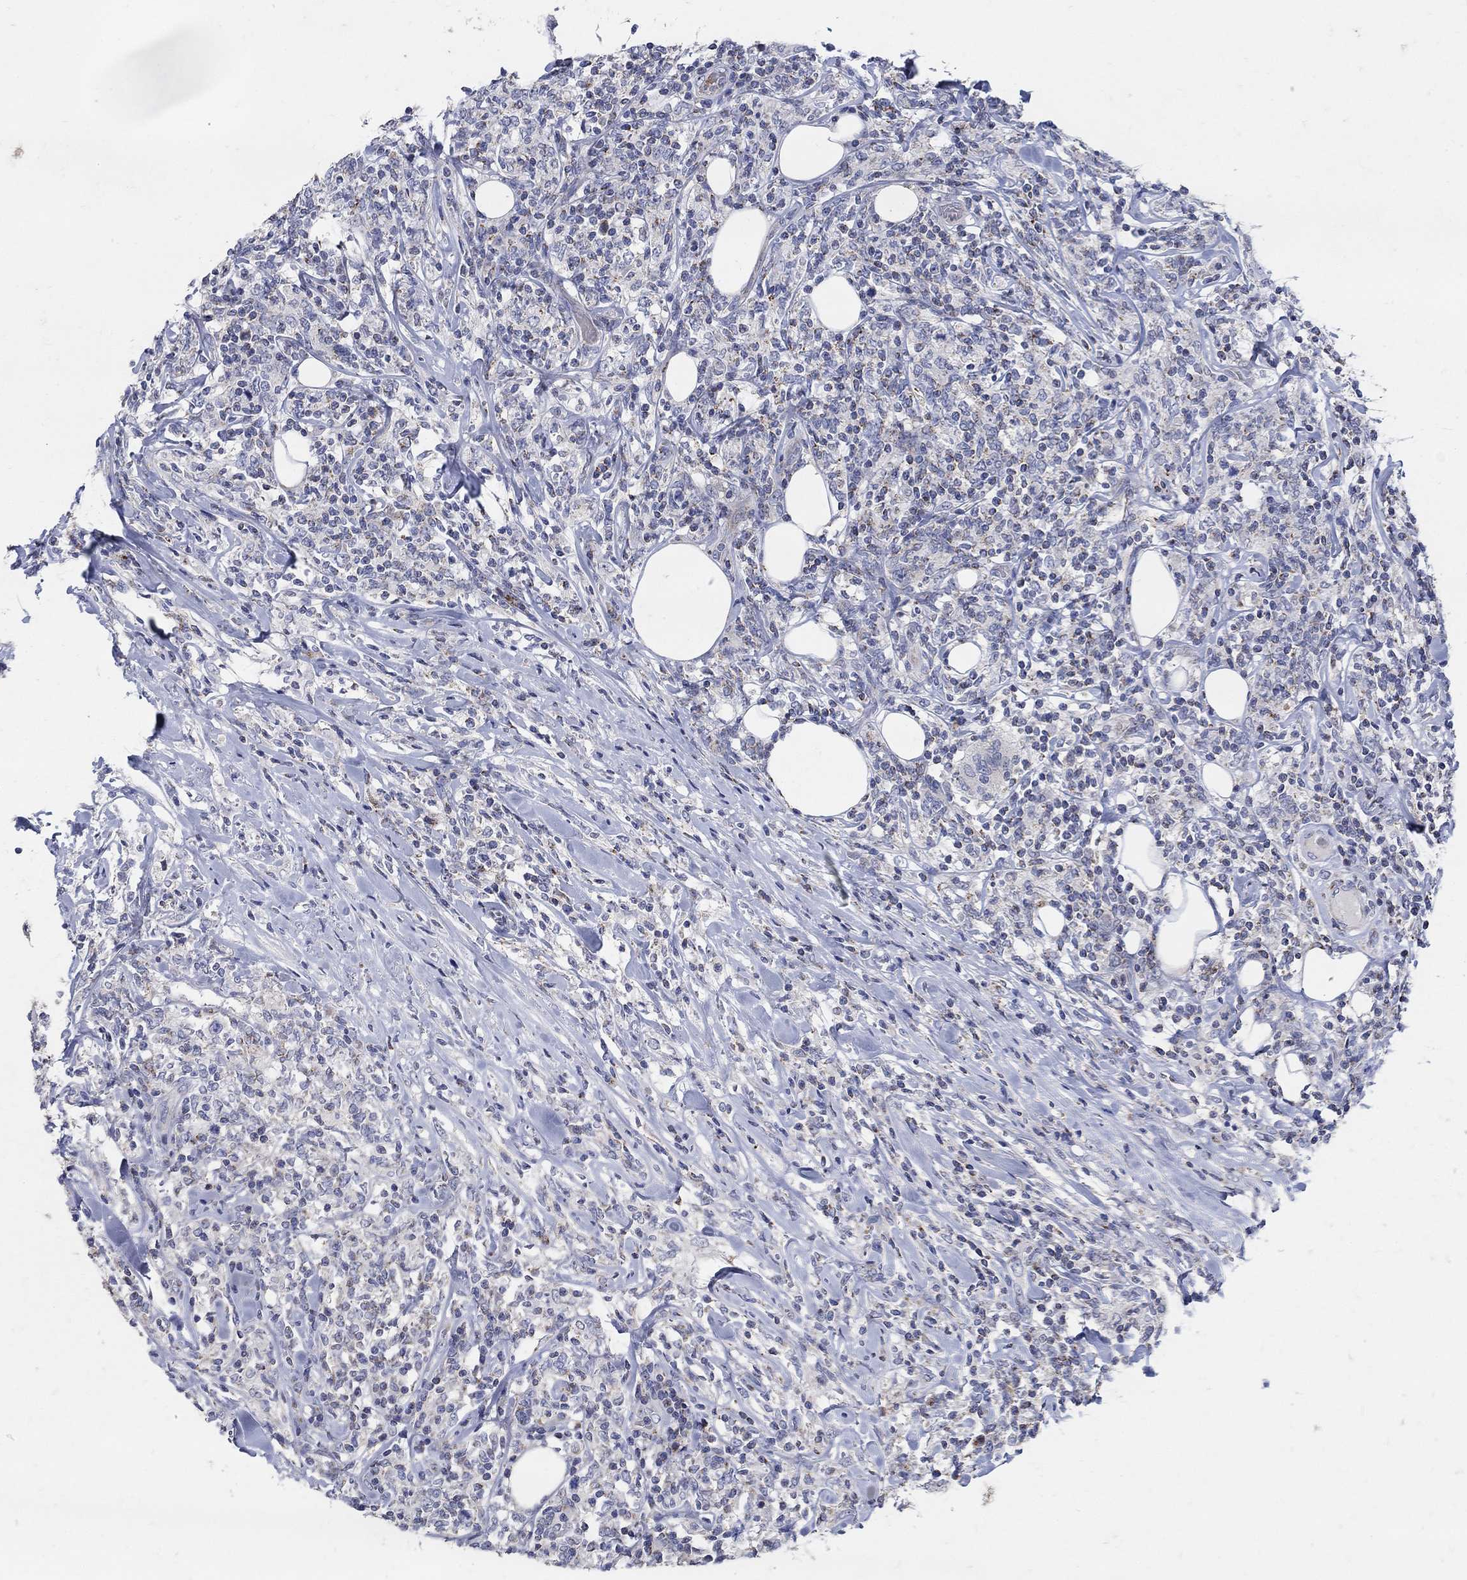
{"staining": {"intensity": "negative", "quantity": "none", "location": "none"}, "tissue": "lymphoma", "cell_type": "Tumor cells", "image_type": "cancer", "snomed": [{"axis": "morphology", "description": "Malignant lymphoma, non-Hodgkin's type, High grade"}, {"axis": "topography", "description": "Lymph node"}], "caption": "This photomicrograph is of high-grade malignant lymphoma, non-Hodgkin's type stained with immunohistochemistry to label a protein in brown with the nuclei are counter-stained blue. There is no staining in tumor cells. (Immunohistochemistry, brightfield microscopy, high magnification).", "gene": "HMX2", "patient": {"sex": "female", "age": 84}}